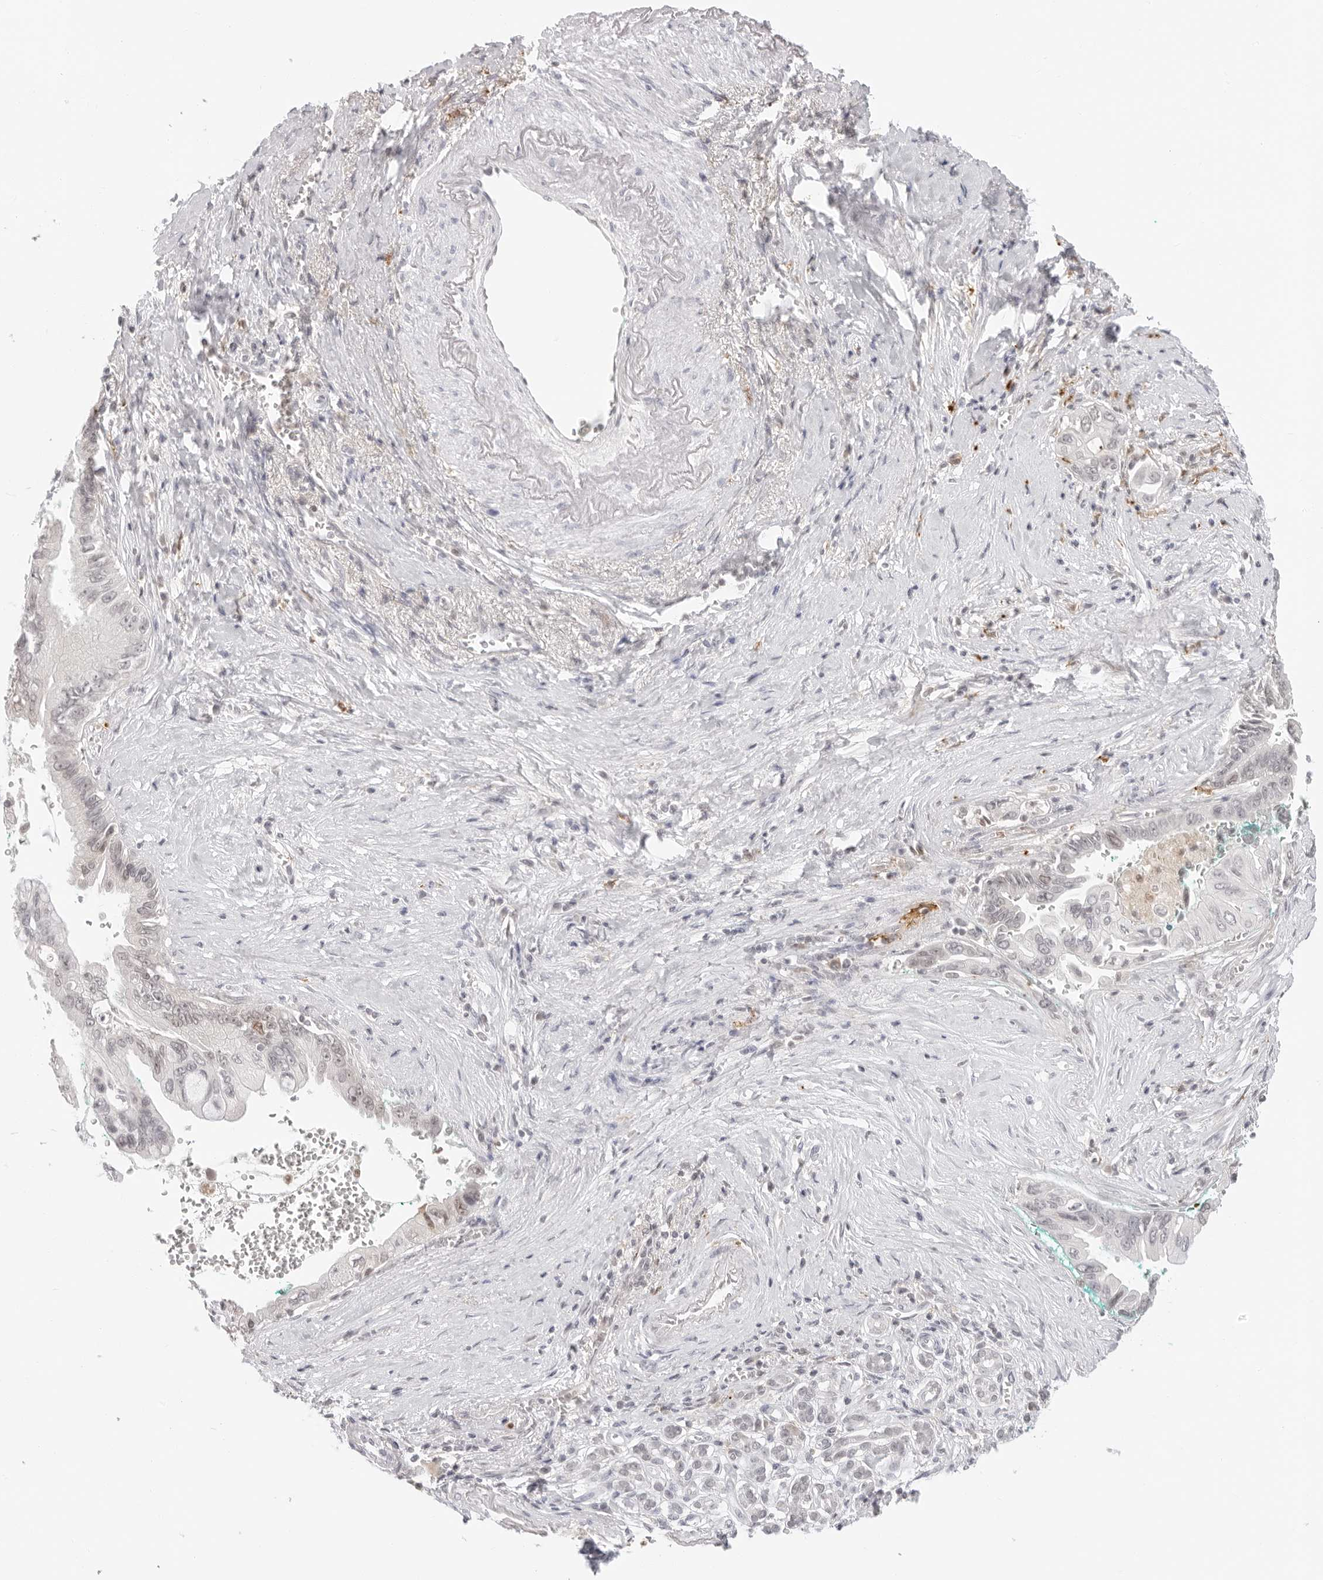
{"staining": {"intensity": "weak", "quantity": "<25%", "location": "nuclear"}, "tissue": "pancreatic cancer", "cell_type": "Tumor cells", "image_type": "cancer", "snomed": [{"axis": "morphology", "description": "Adenocarcinoma, NOS"}, {"axis": "topography", "description": "Pancreas"}], "caption": "A high-resolution photomicrograph shows immunohistochemistry staining of pancreatic adenocarcinoma, which shows no significant positivity in tumor cells.", "gene": "MSH6", "patient": {"sex": "male", "age": 78}}